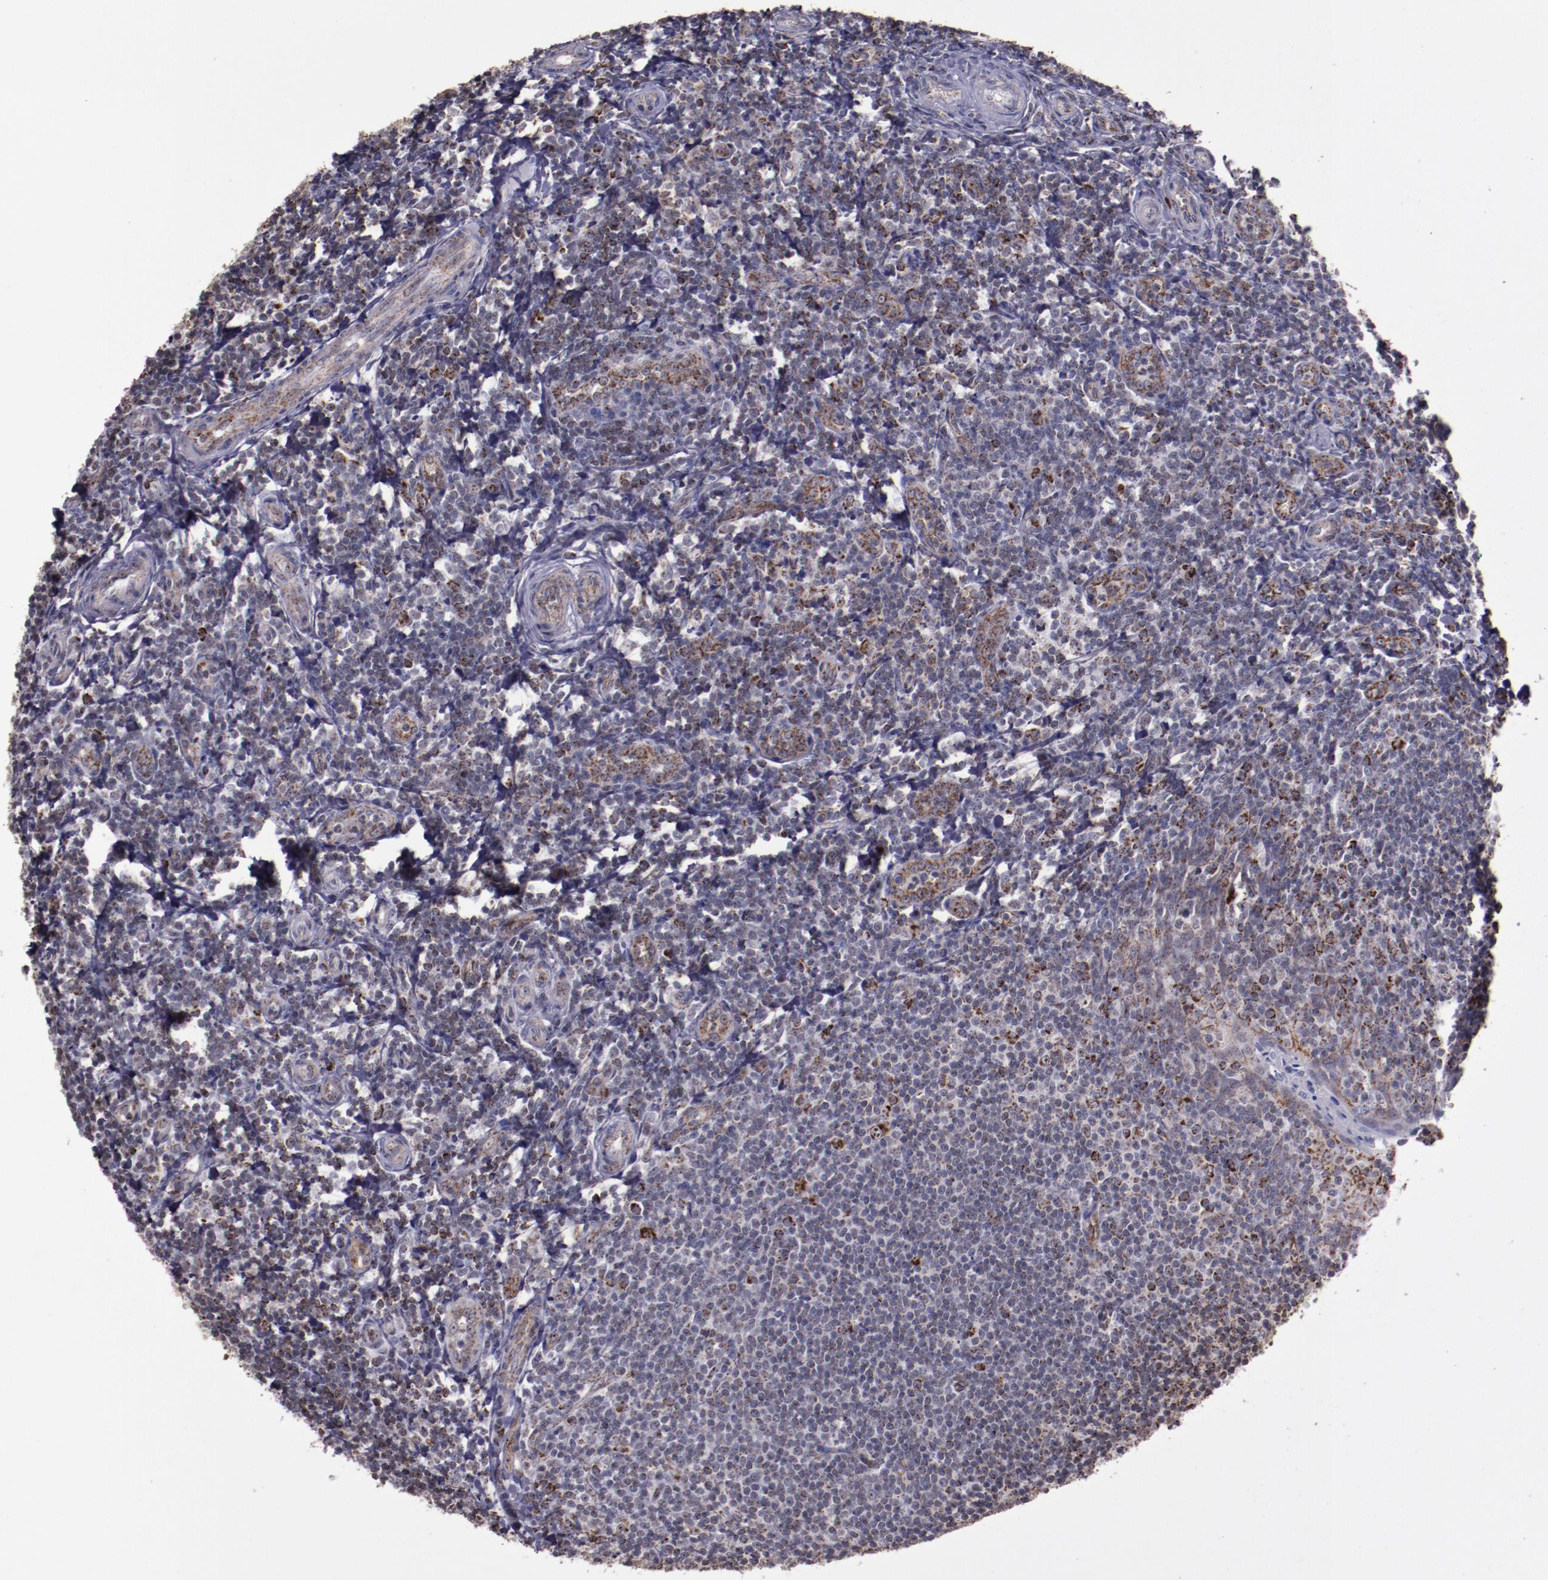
{"staining": {"intensity": "strong", "quantity": ">75%", "location": "cytoplasmic/membranous"}, "tissue": "tonsil", "cell_type": "Germinal center cells", "image_type": "normal", "snomed": [{"axis": "morphology", "description": "Normal tissue, NOS"}, {"axis": "topography", "description": "Tonsil"}], "caption": "Immunohistochemical staining of normal tonsil demonstrates >75% levels of strong cytoplasmic/membranous protein positivity in approximately >75% of germinal center cells.", "gene": "LONP1", "patient": {"sex": "male", "age": 20}}